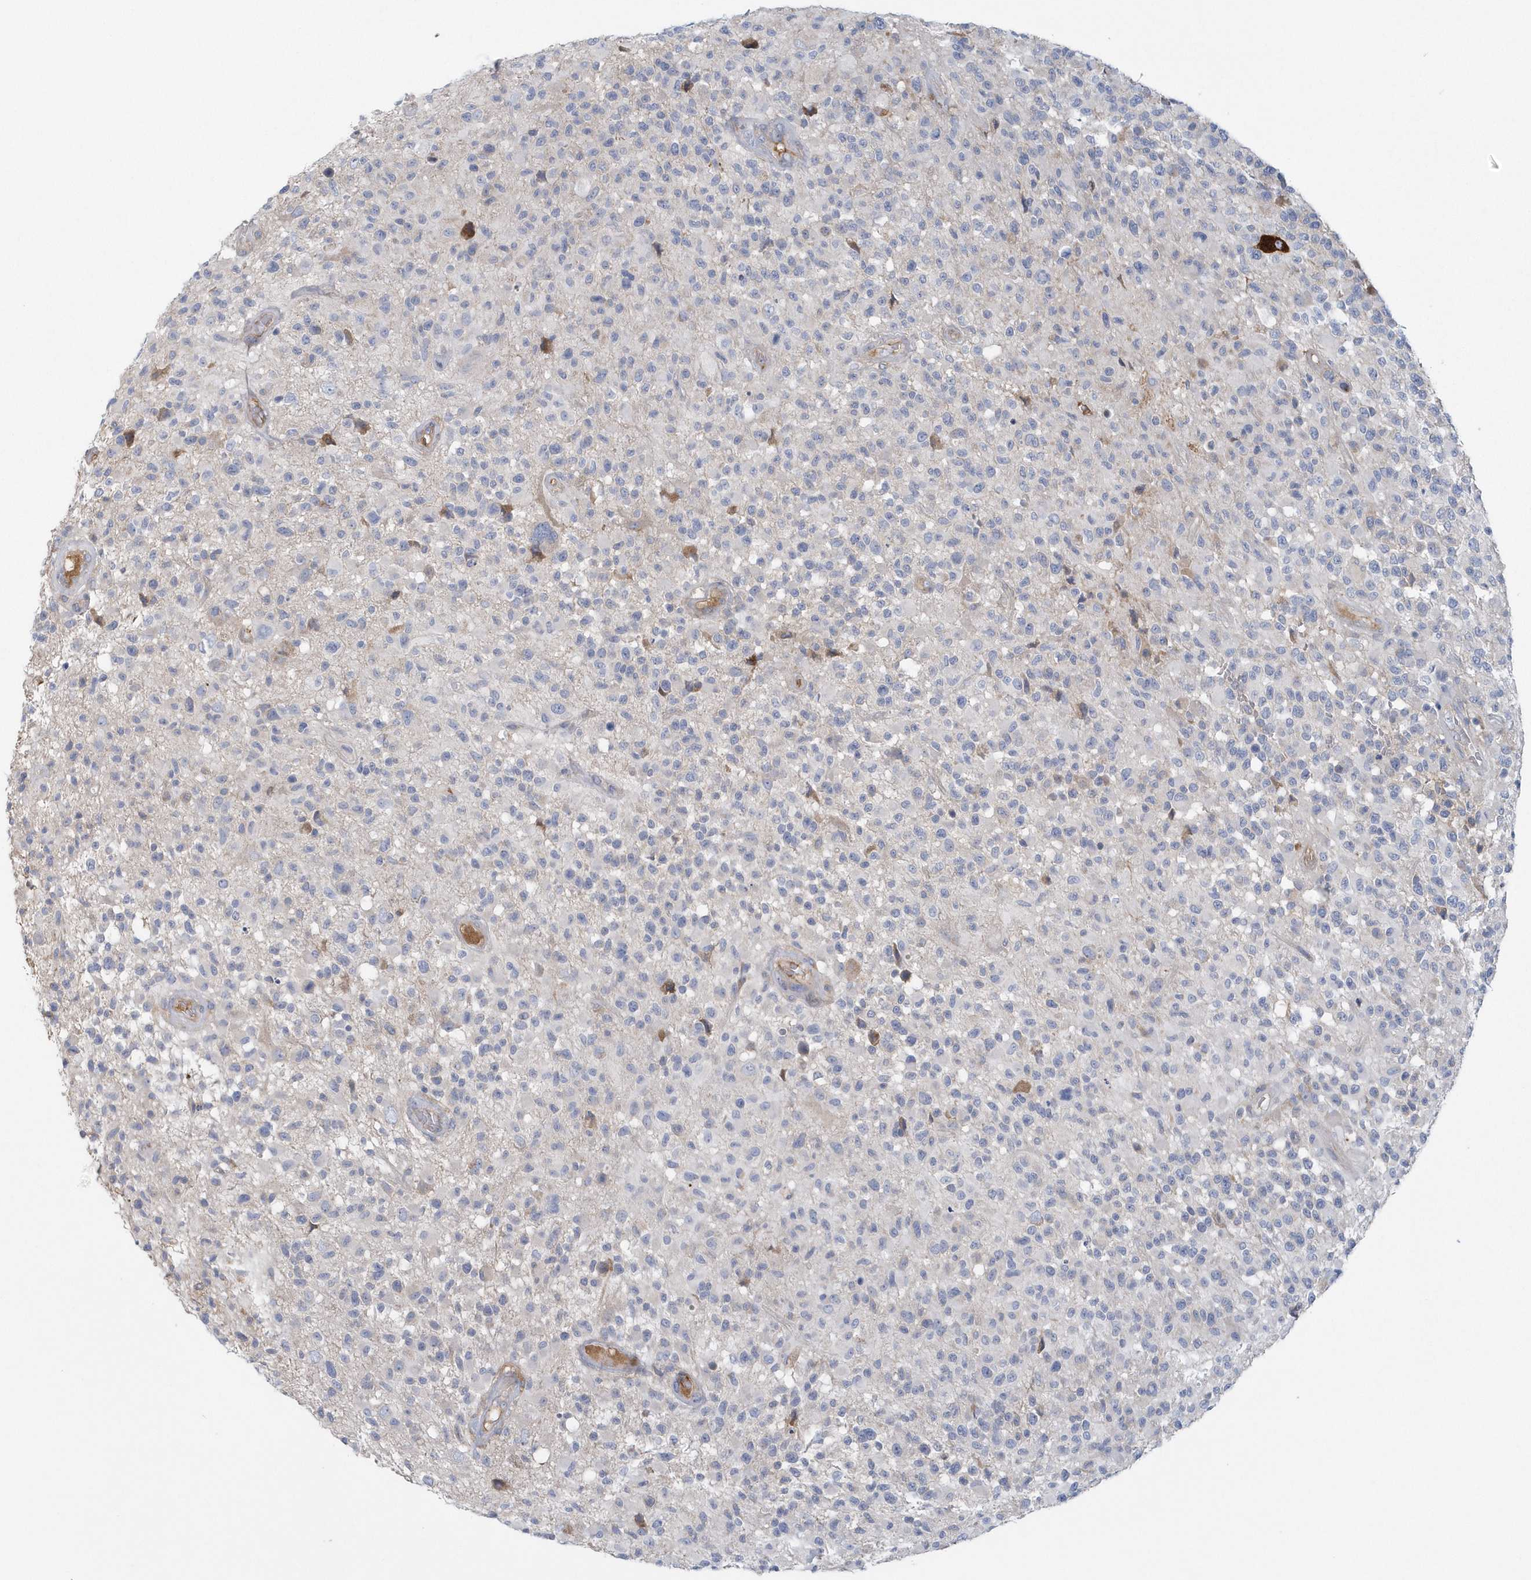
{"staining": {"intensity": "negative", "quantity": "none", "location": "none"}, "tissue": "glioma", "cell_type": "Tumor cells", "image_type": "cancer", "snomed": [{"axis": "morphology", "description": "Glioma, malignant, High grade"}, {"axis": "morphology", "description": "Glioblastoma, NOS"}, {"axis": "topography", "description": "Brain"}], "caption": "IHC photomicrograph of neoplastic tissue: human glioma stained with DAB (3,3'-diaminobenzidine) shows no significant protein positivity in tumor cells.", "gene": "SPATA18", "patient": {"sex": "male", "age": 60}}